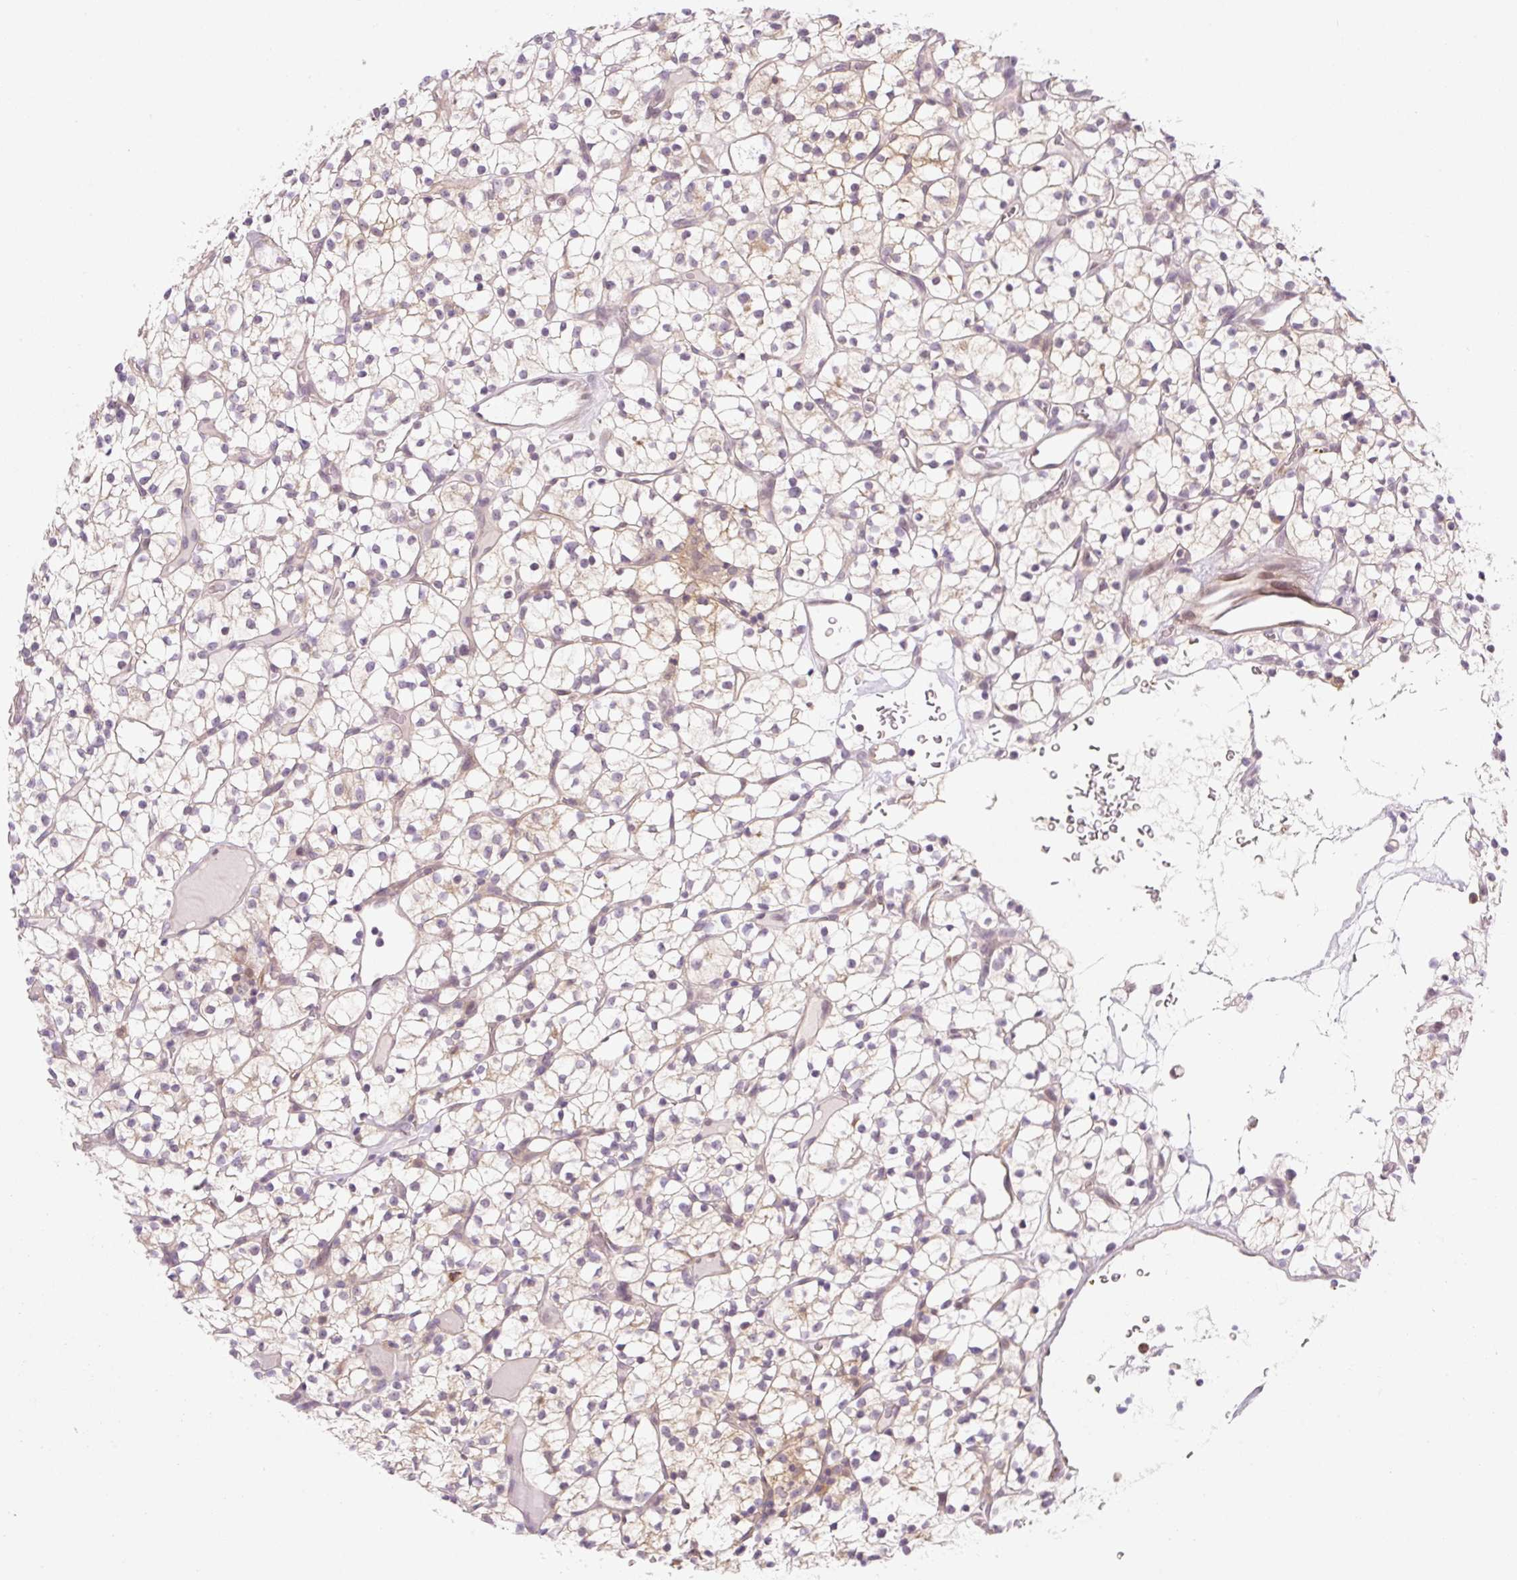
{"staining": {"intensity": "negative", "quantity": "none", "location": "none"}, "tissue": "renal cancer", "cell_type": "Tumor cells", "image_type": "cancer", "snomed": [{"axis": "morphology", "description": "Adenocarcinoma, NOS"}, {"axis": "topography", "description": "Kidney"}], "caption": "Tumor cells show no significant protein staining in adenocarcinoma (renal).", "gene": "OMA1", "patient": {"sex": "female", "age": 64}}